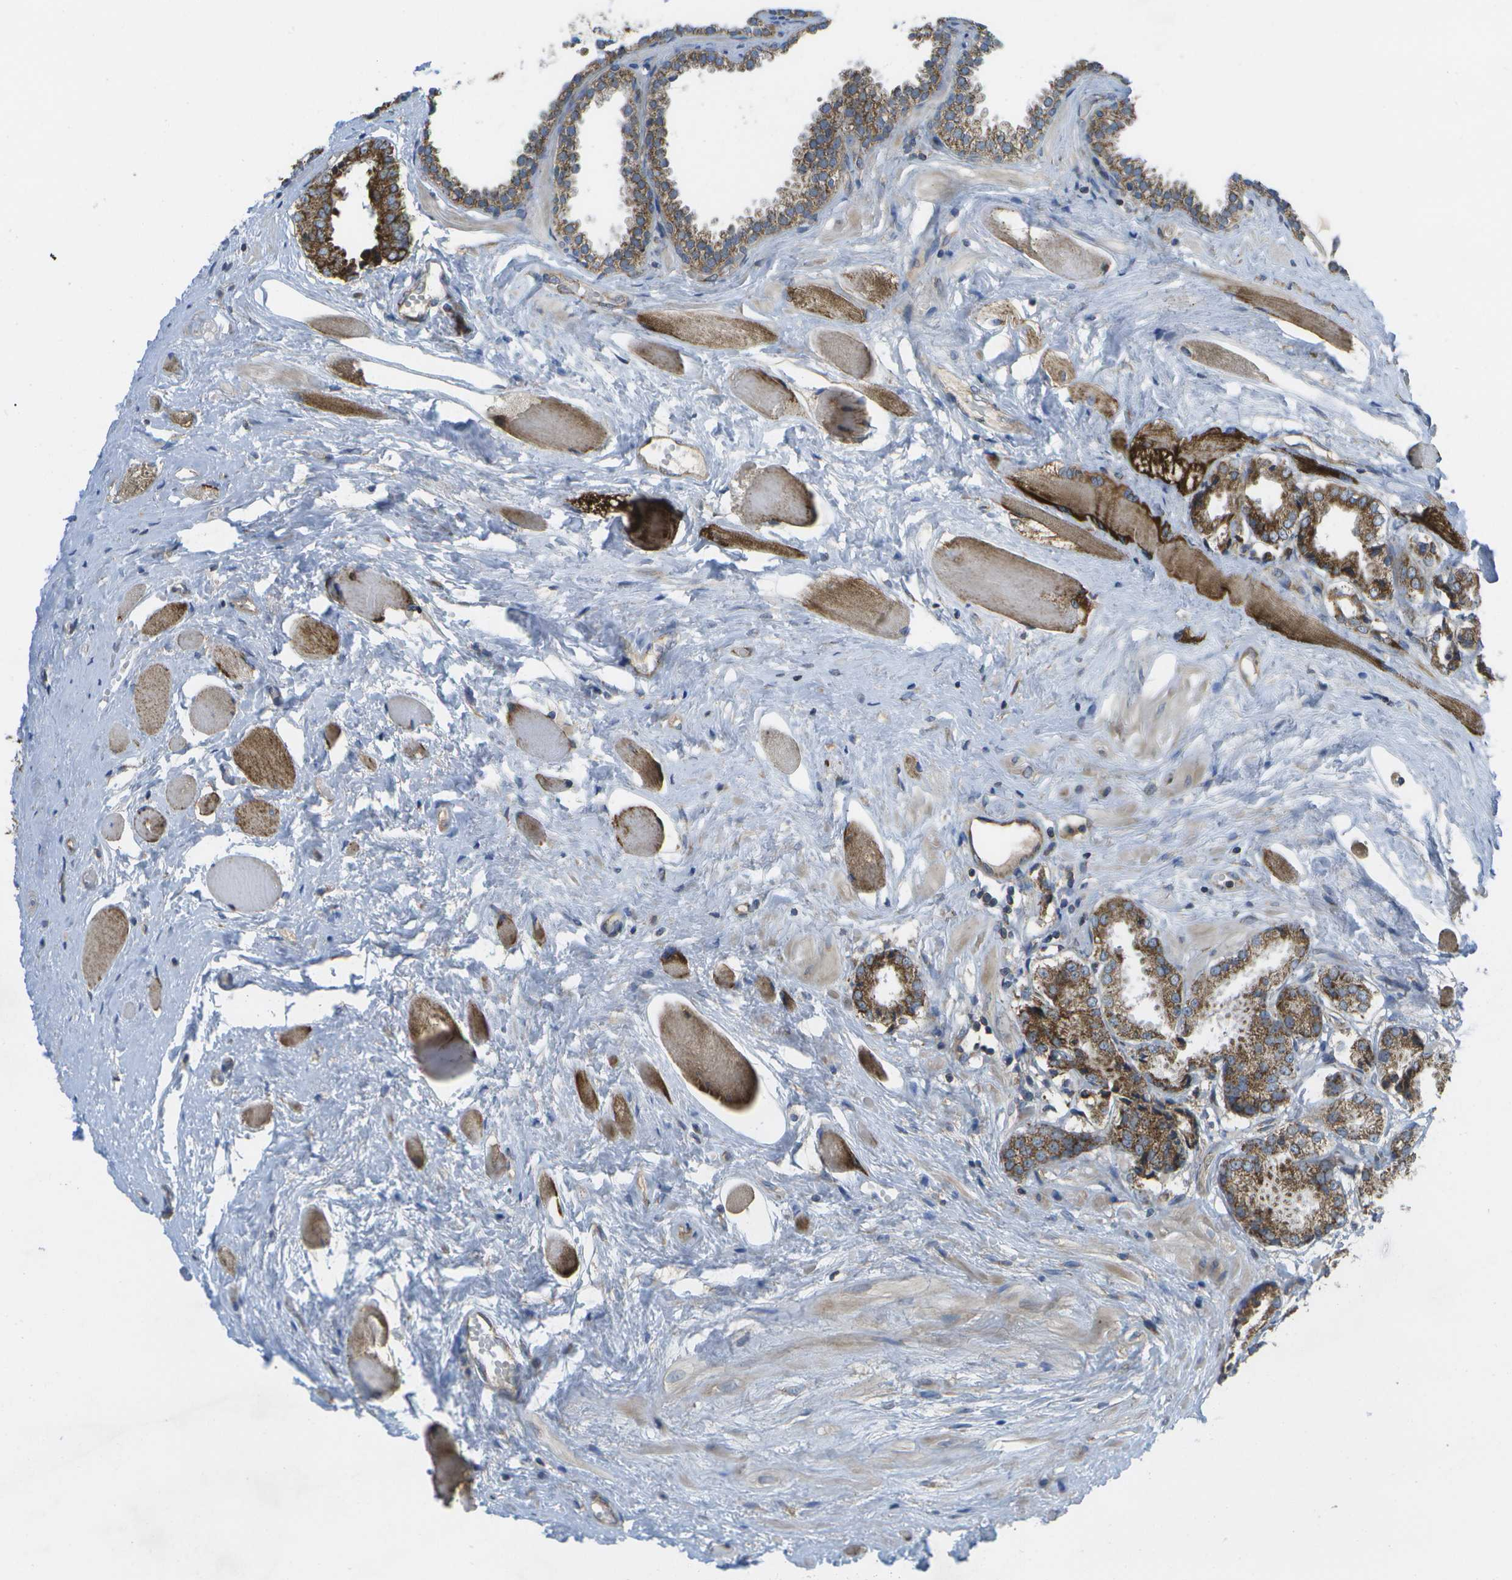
{"staining": {"intensity": "strong", "quantity": ">75%", "location": "cytoplasmic/membranous"}, "tissue": "prostate cancer", "cell_type": "Tumor cells", "image_type": "cancer", "snomed": [{"axis": "morphology", "description": "Adenocarcinoma, Low grade"}, {"axis": "topography", "description": "Prostate"}], "caption": "This histopathology image demonstrates prostate cancer (adenocarcinoma (low-grade)) stained with immunohistochemistry (IHC) to label a protein in brown. The cytoplasmic/membranous of tumor cells show strong positivity for the protein. Nuclei are counter-stained blue.", "gene": "DPM3", "patient": {"sex": "male", "age": 53}}